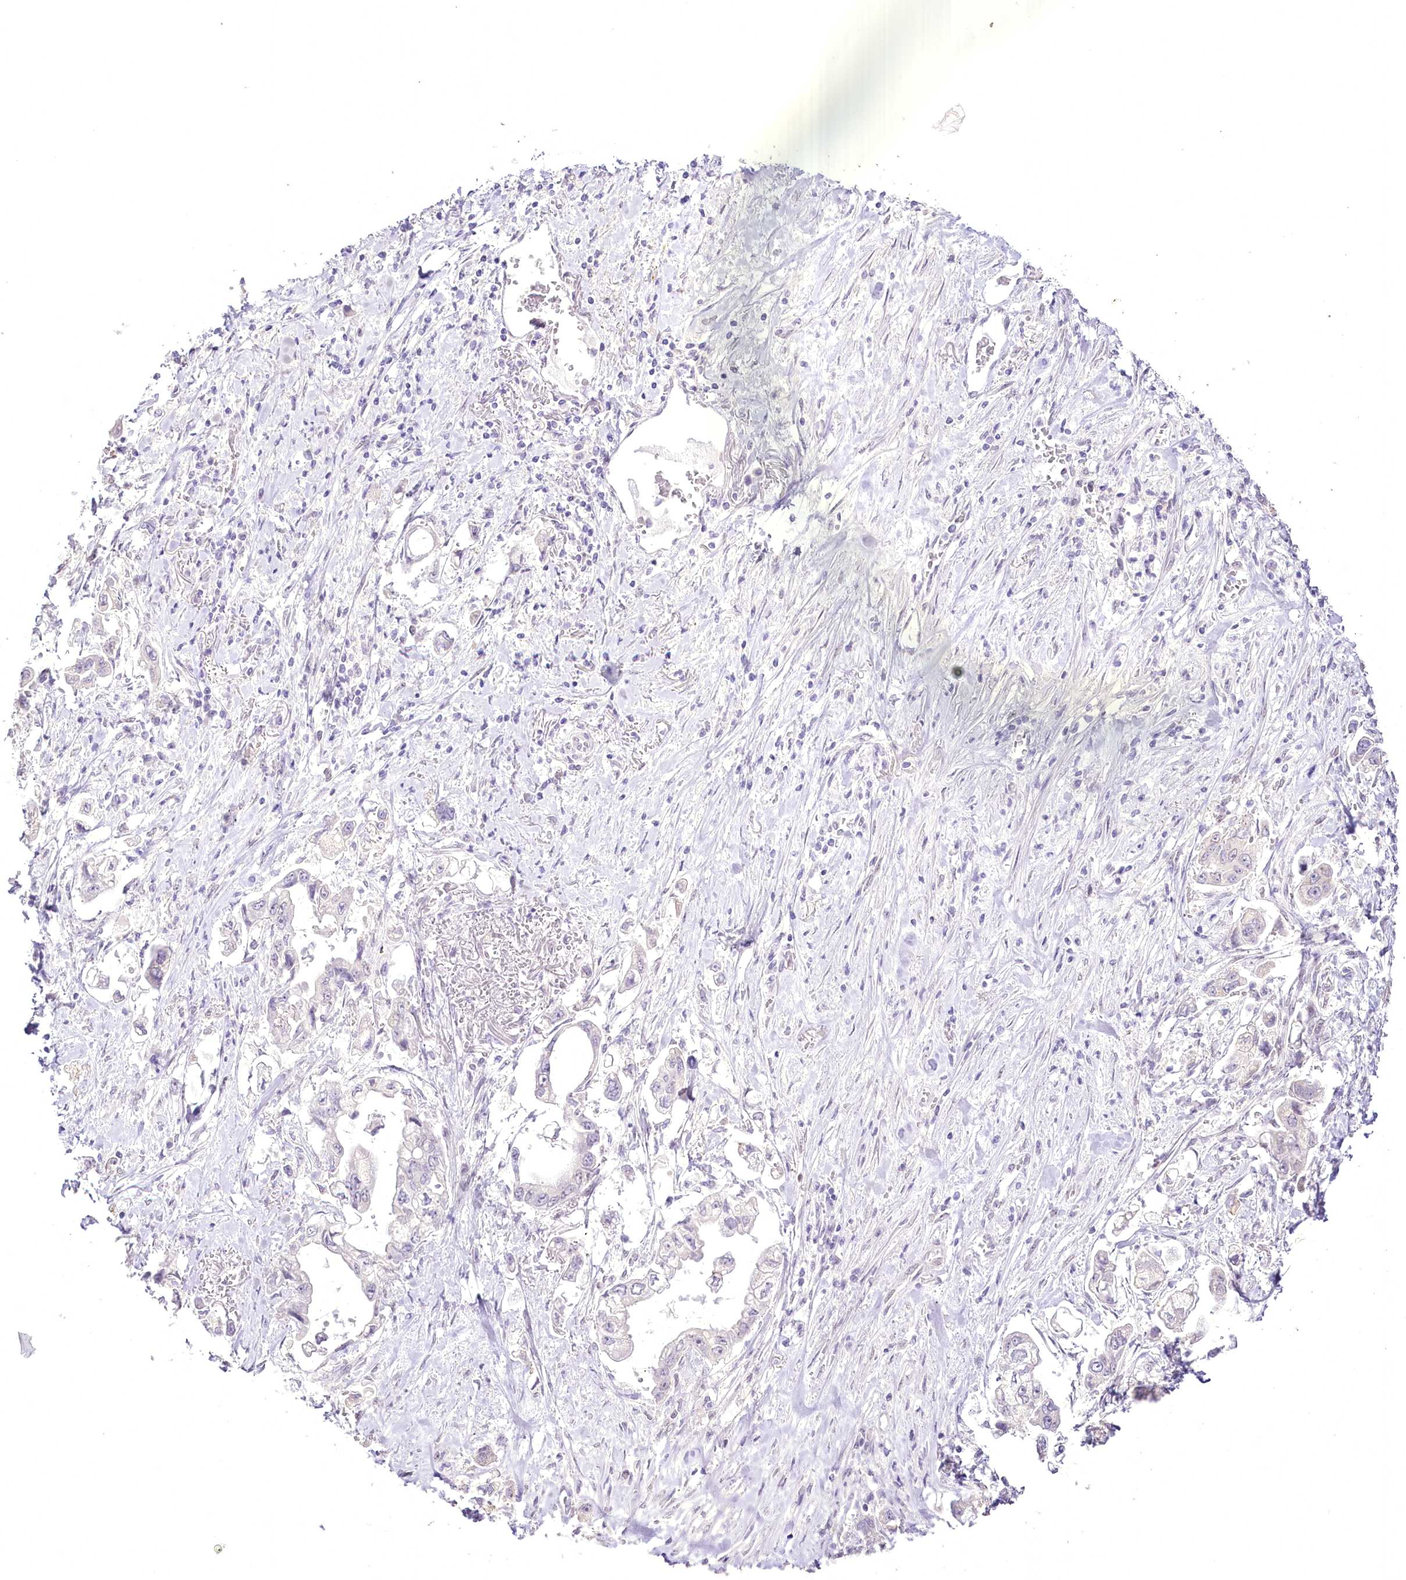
{"staining": {"intensity": "negative", "quantity": "none", "location": "none"}, "tissue": "stomach cancer", "cell_type": "Tumor cells", "image_type": "cancer", "snomed": [{"axis": "morphology", "description": "Adenocarcinoma, NOS"}, {"axis": "topography", "description": "Stomach"}], "caption": "Tumor cells show no significant protein staining in adenocarcinoma (stomach). (Stains: DAB (3,3'-diaminobenzidine) IHC with hematoxylin counter stain, Microscopy: brightfield microscopy at high magnification).", "gene": "SLC39A10", "patient": {"sex": "male", "age": 62}}